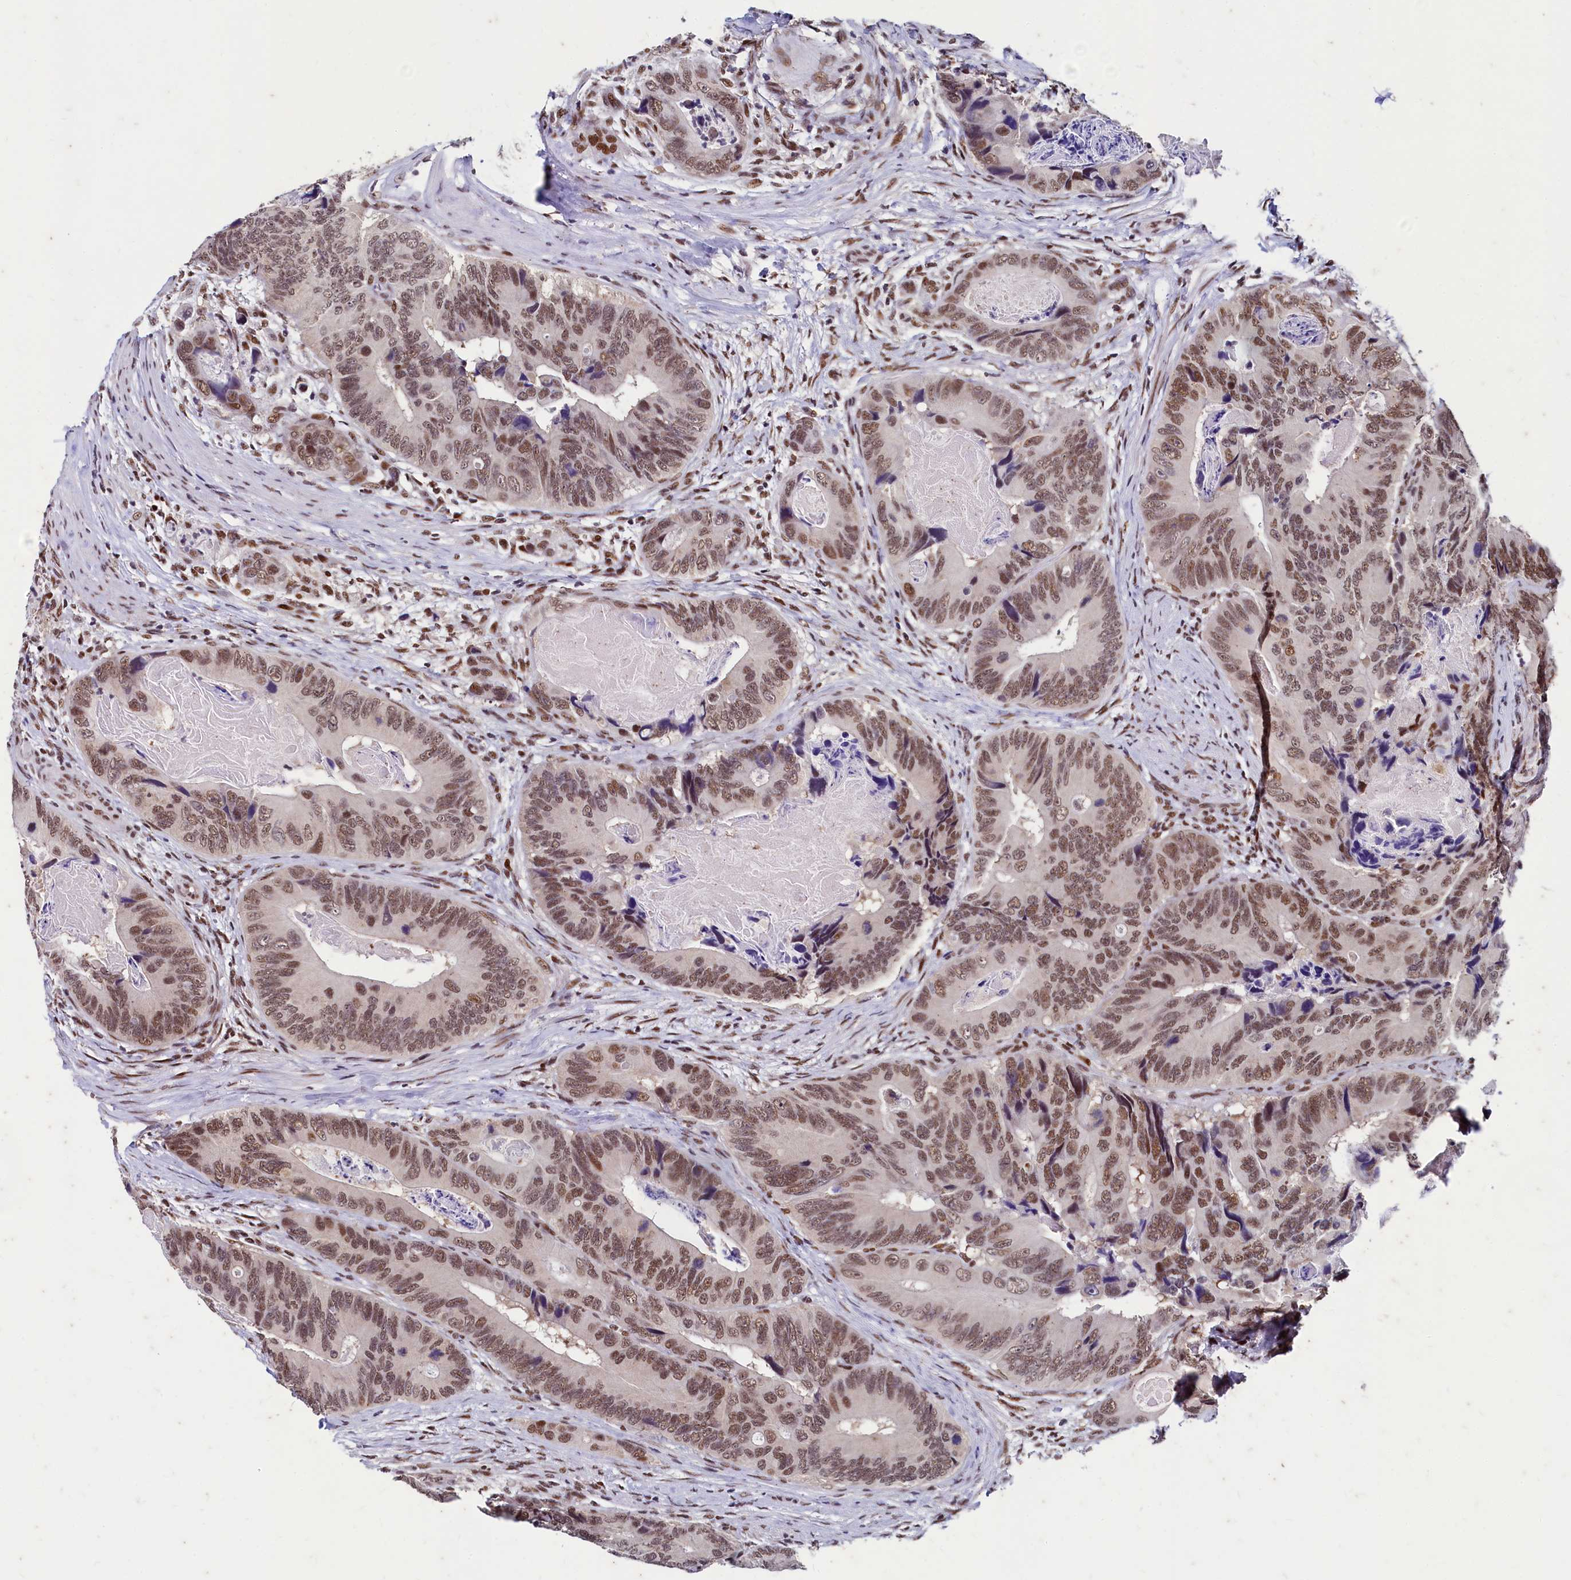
{"staining": {"intensity": "moderate", "quantity": ">75%", "location": "nuclear"}, "tissue": "colorectal cancer", "cell_type": "Tumor cells", "image_type": "cancer", "snomed": [{"axis": "morphology", "description": "Adenocarcinoma, NOS"}, {"axis": "topography", "description": "Colon"}], "caption": "Human colorectal cancer (adenocarcinoma) stained with a brown dye shows moderate nuclear positive positivity in about >75% of tumor cells.", "gene": "CPSF7", "patient": {"sex": "male", "age": 84}}